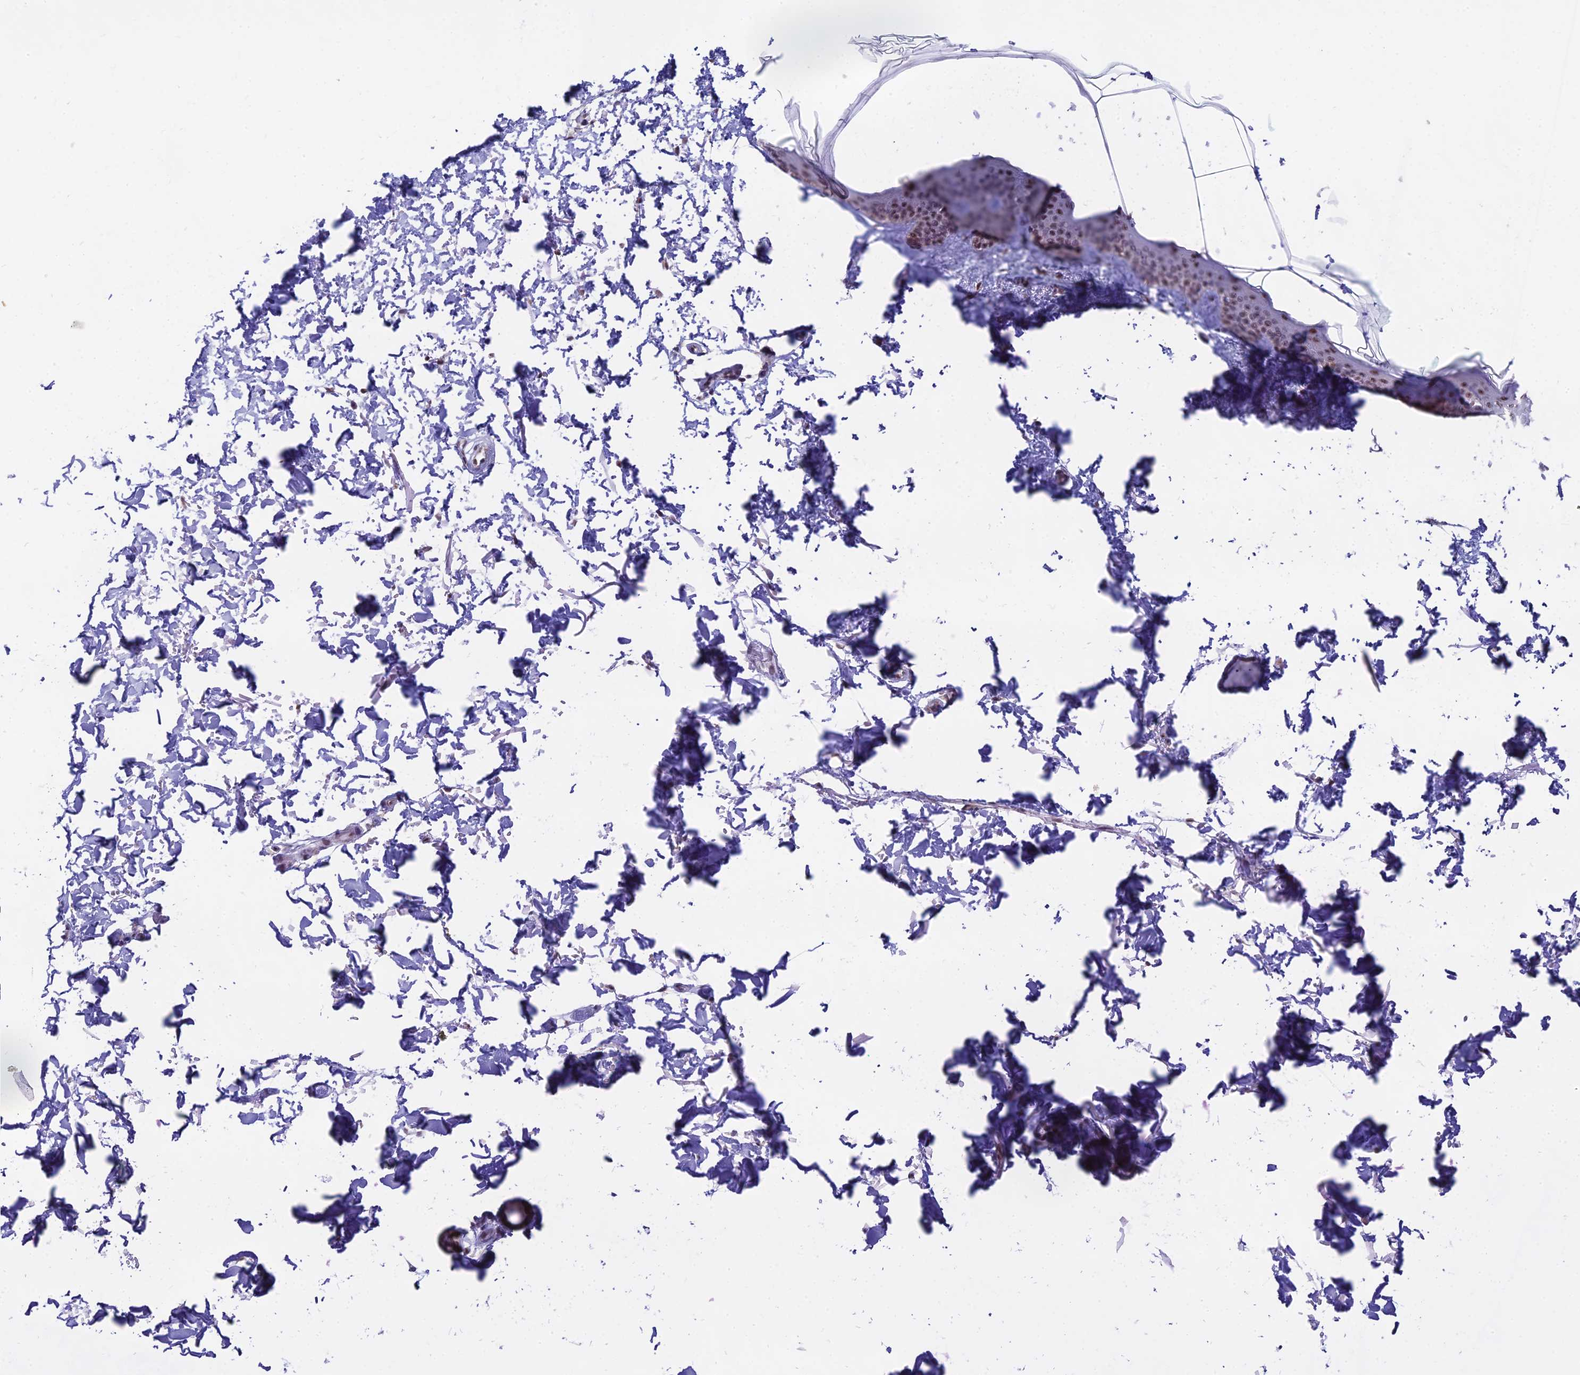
{"staining": {"intensity": "moderate", "quantity": ">75%", "location": "nuclear"}, "tissue": "skin", "cell_type": "Fibroblasts", "image_type": "normal", "snomed": [{"axis": "morphology", "description": "Normal tissue, NOS"}, {"axis": "topography", "description": "Skin"}], "caption": "Brown immunohistochemical staining in normal human skin displays moderate nuclear positivity in approximately >75% of fibroblasts.", "gene": "C2orf49", "patient": {"sex": "male", "age": 66}}